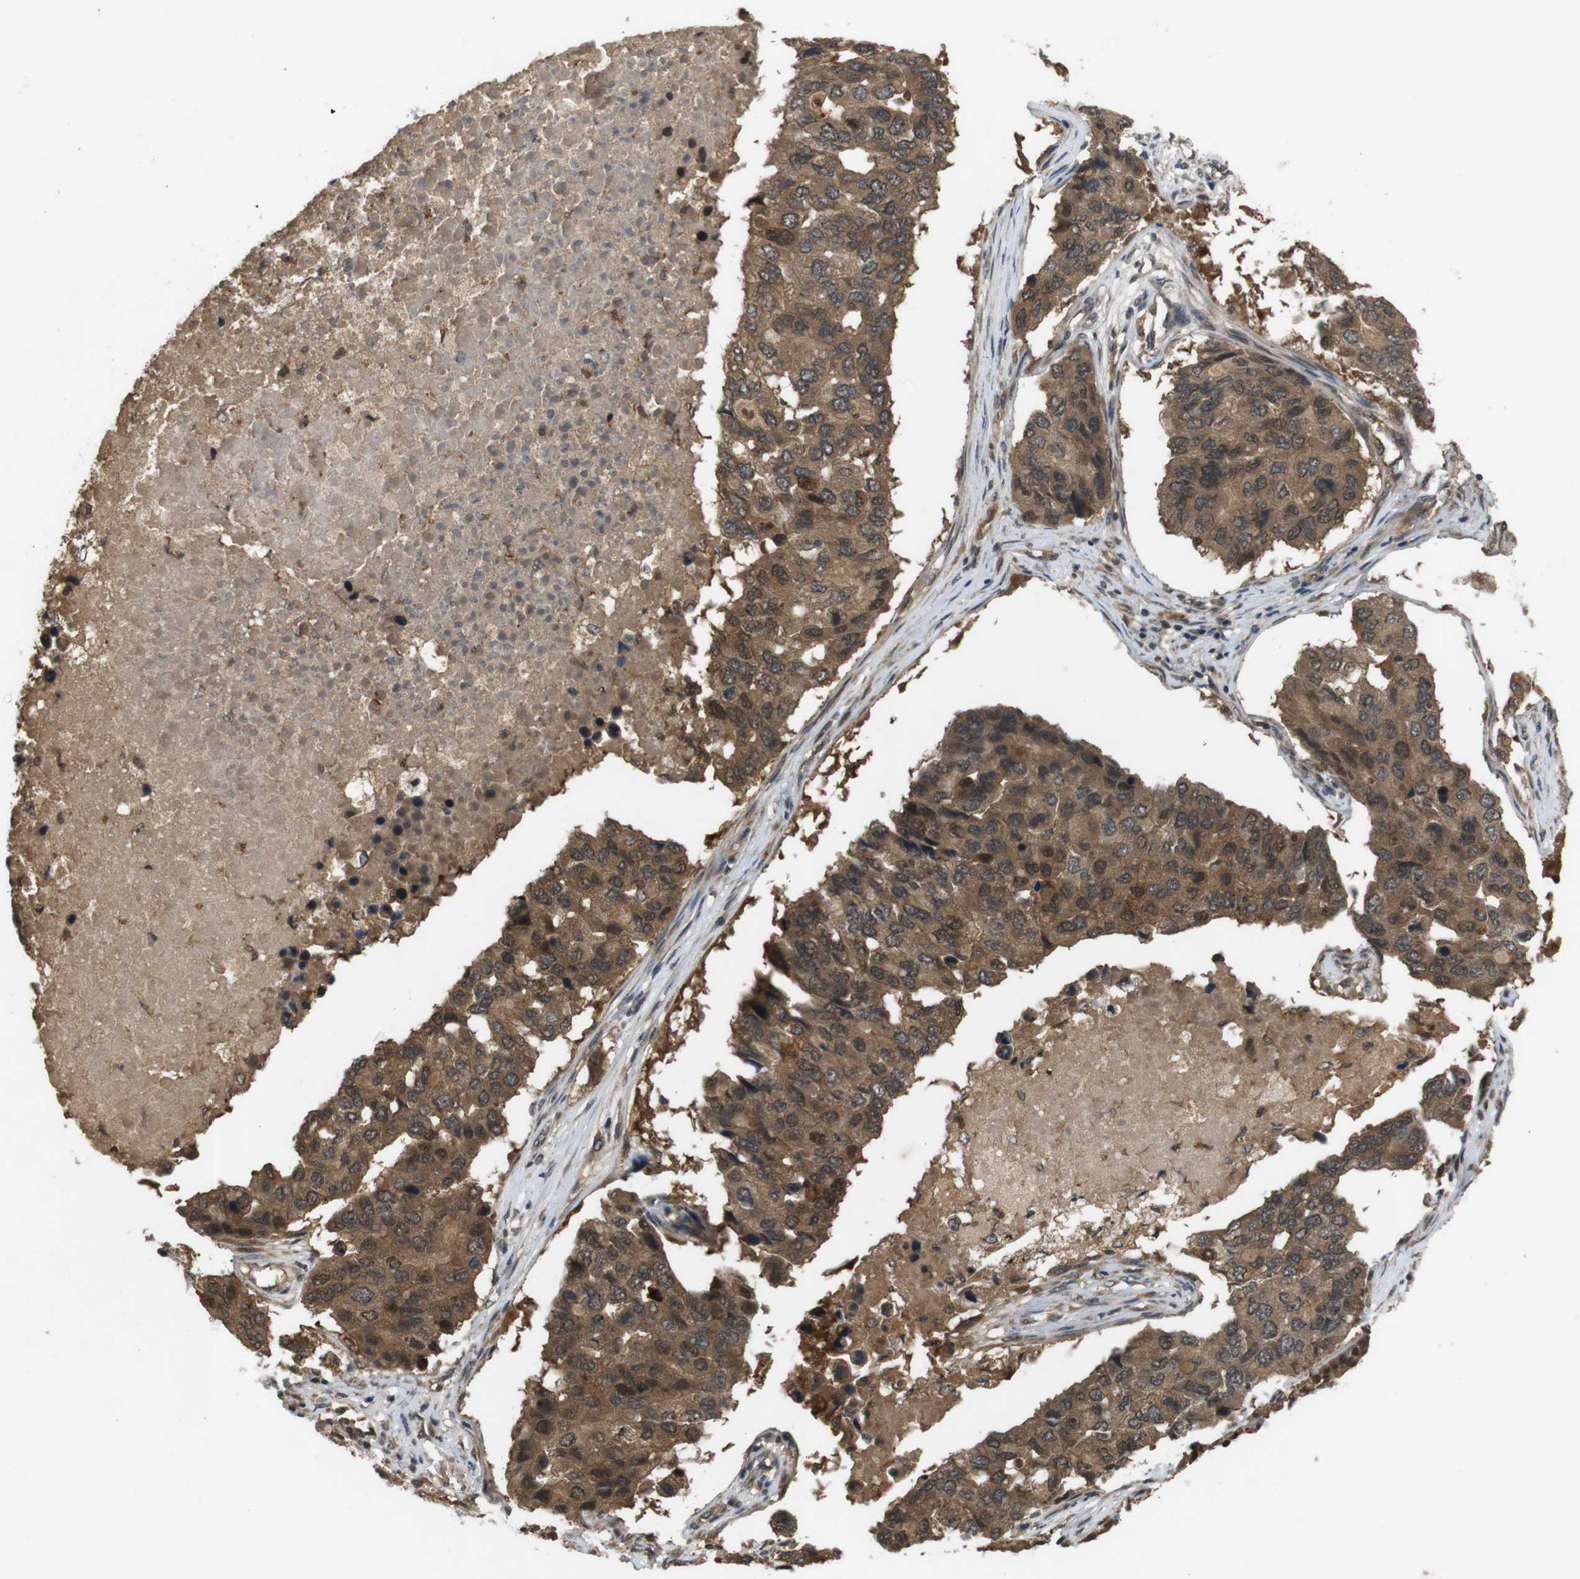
{"staining": {"intensity": "moderate", "quantity": ">75%", "location": "cytoplasmic/membranous,nuclear"}, "tissue": "pancreatic cancer", "cell_type": "Tumor cells", "image_type": "cancer", "snomed": [{"axis": "morphology", "description": "Adenocarcinoma, NOS"}, {"axis": "topography", "description": "Pancreas"}], "caption": "Tumor cells display medium levels of moderate cytoplasmic/membranous and nuclear staining in about >75% of cells in human pancreatic cancer (adenocarcinoma). (Brightfield microscopy of DAB IHC at high magnification).", "gene": "NFKBIE", "patient": {"sex": "male", "age": 50}}